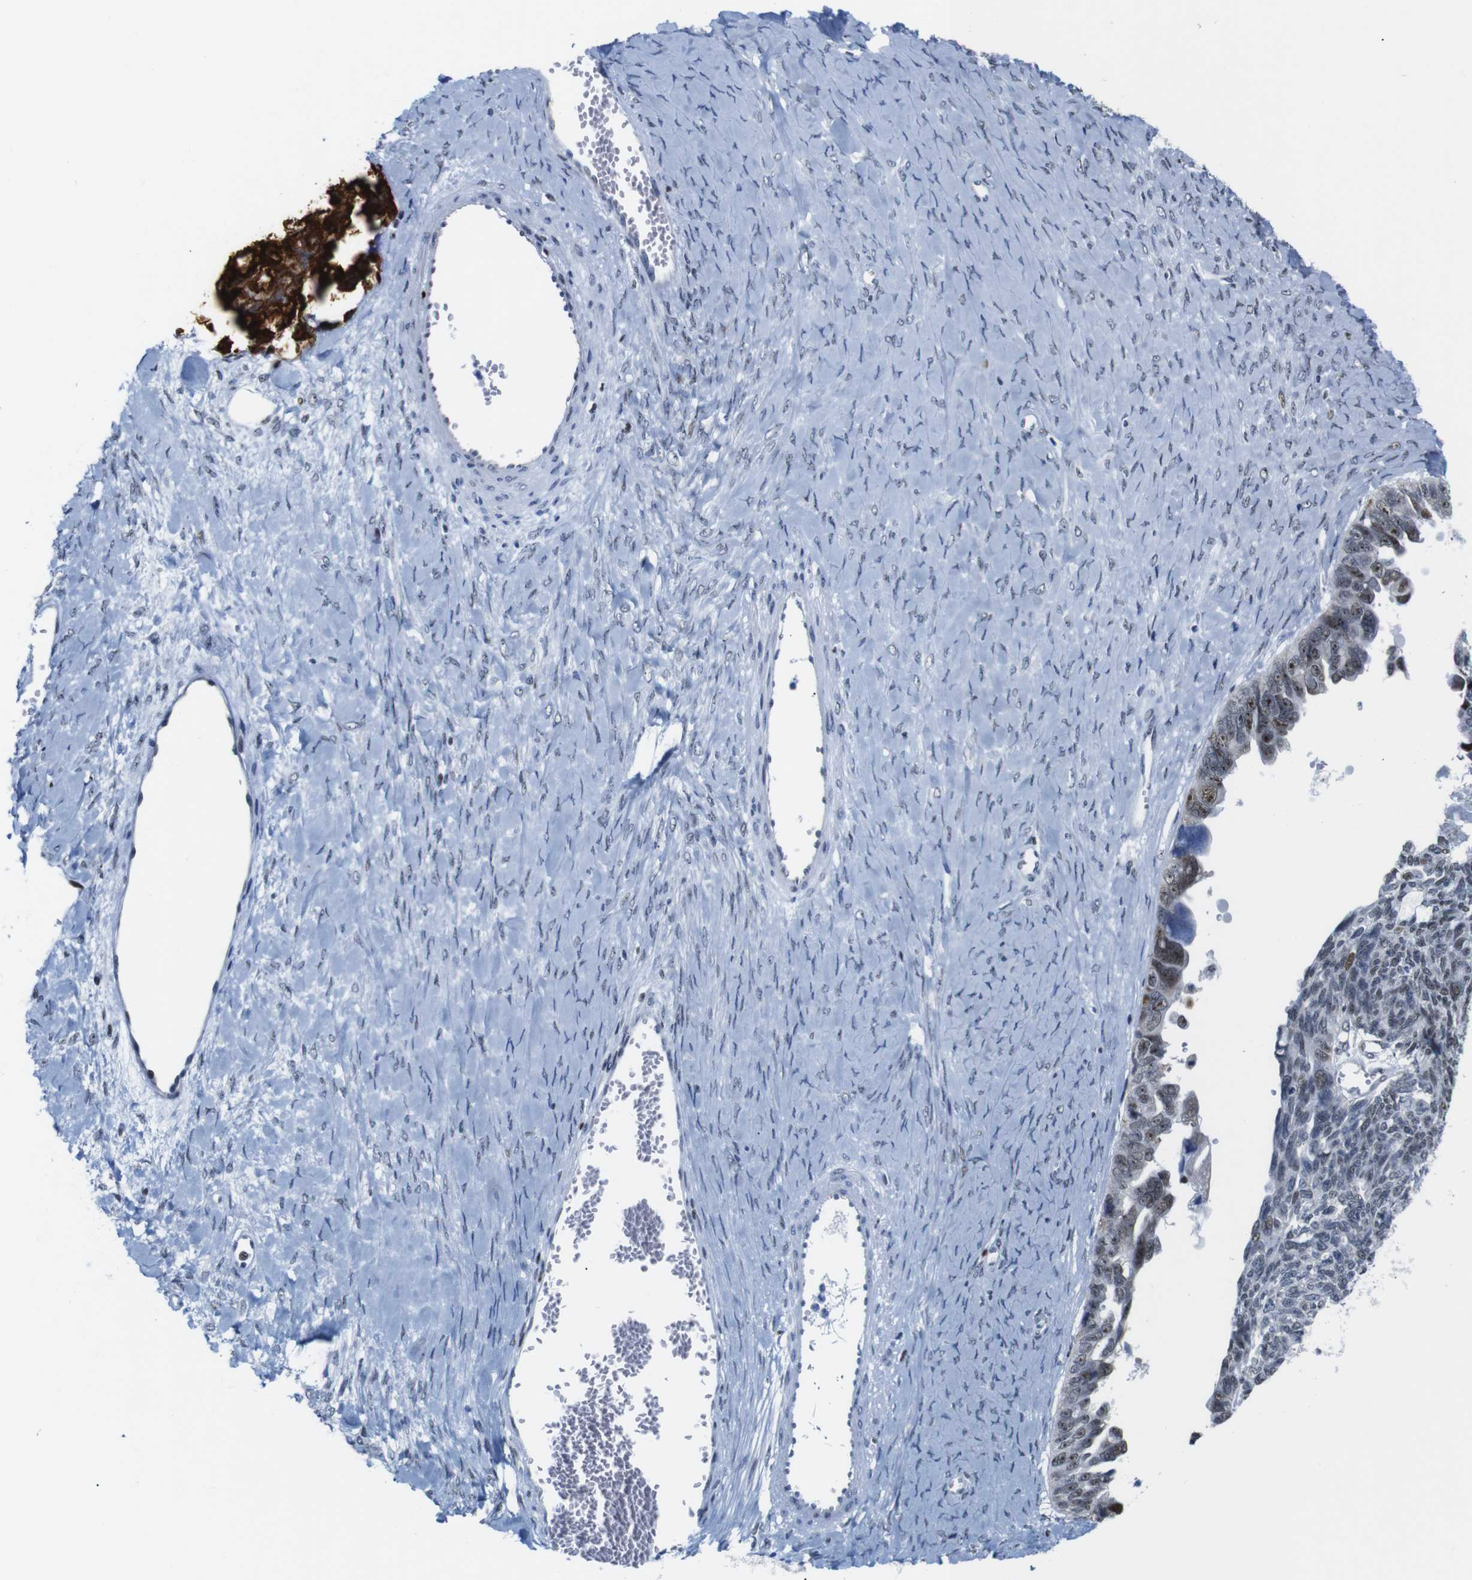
{"staining": {"intensity": "moderate", "quantity": "<25%", "location": "nuclear"}, "tissue": "ovarian cancer", "cell_type": "Tumor cells", "image_type": "cancer", "snomed": [{"axis": "morphology", "description": "Cystadenocarcinoma, serous, NOS"}, {"axis": "topography", "description": "Ovary"}], "caption": "Protein analysis of ovarian cancer tissue demonstrates moderate nuclear staining in about <25% of tumor cells.", "gene": "GATA6", "patient": {"sex": "female", "age": 79}}